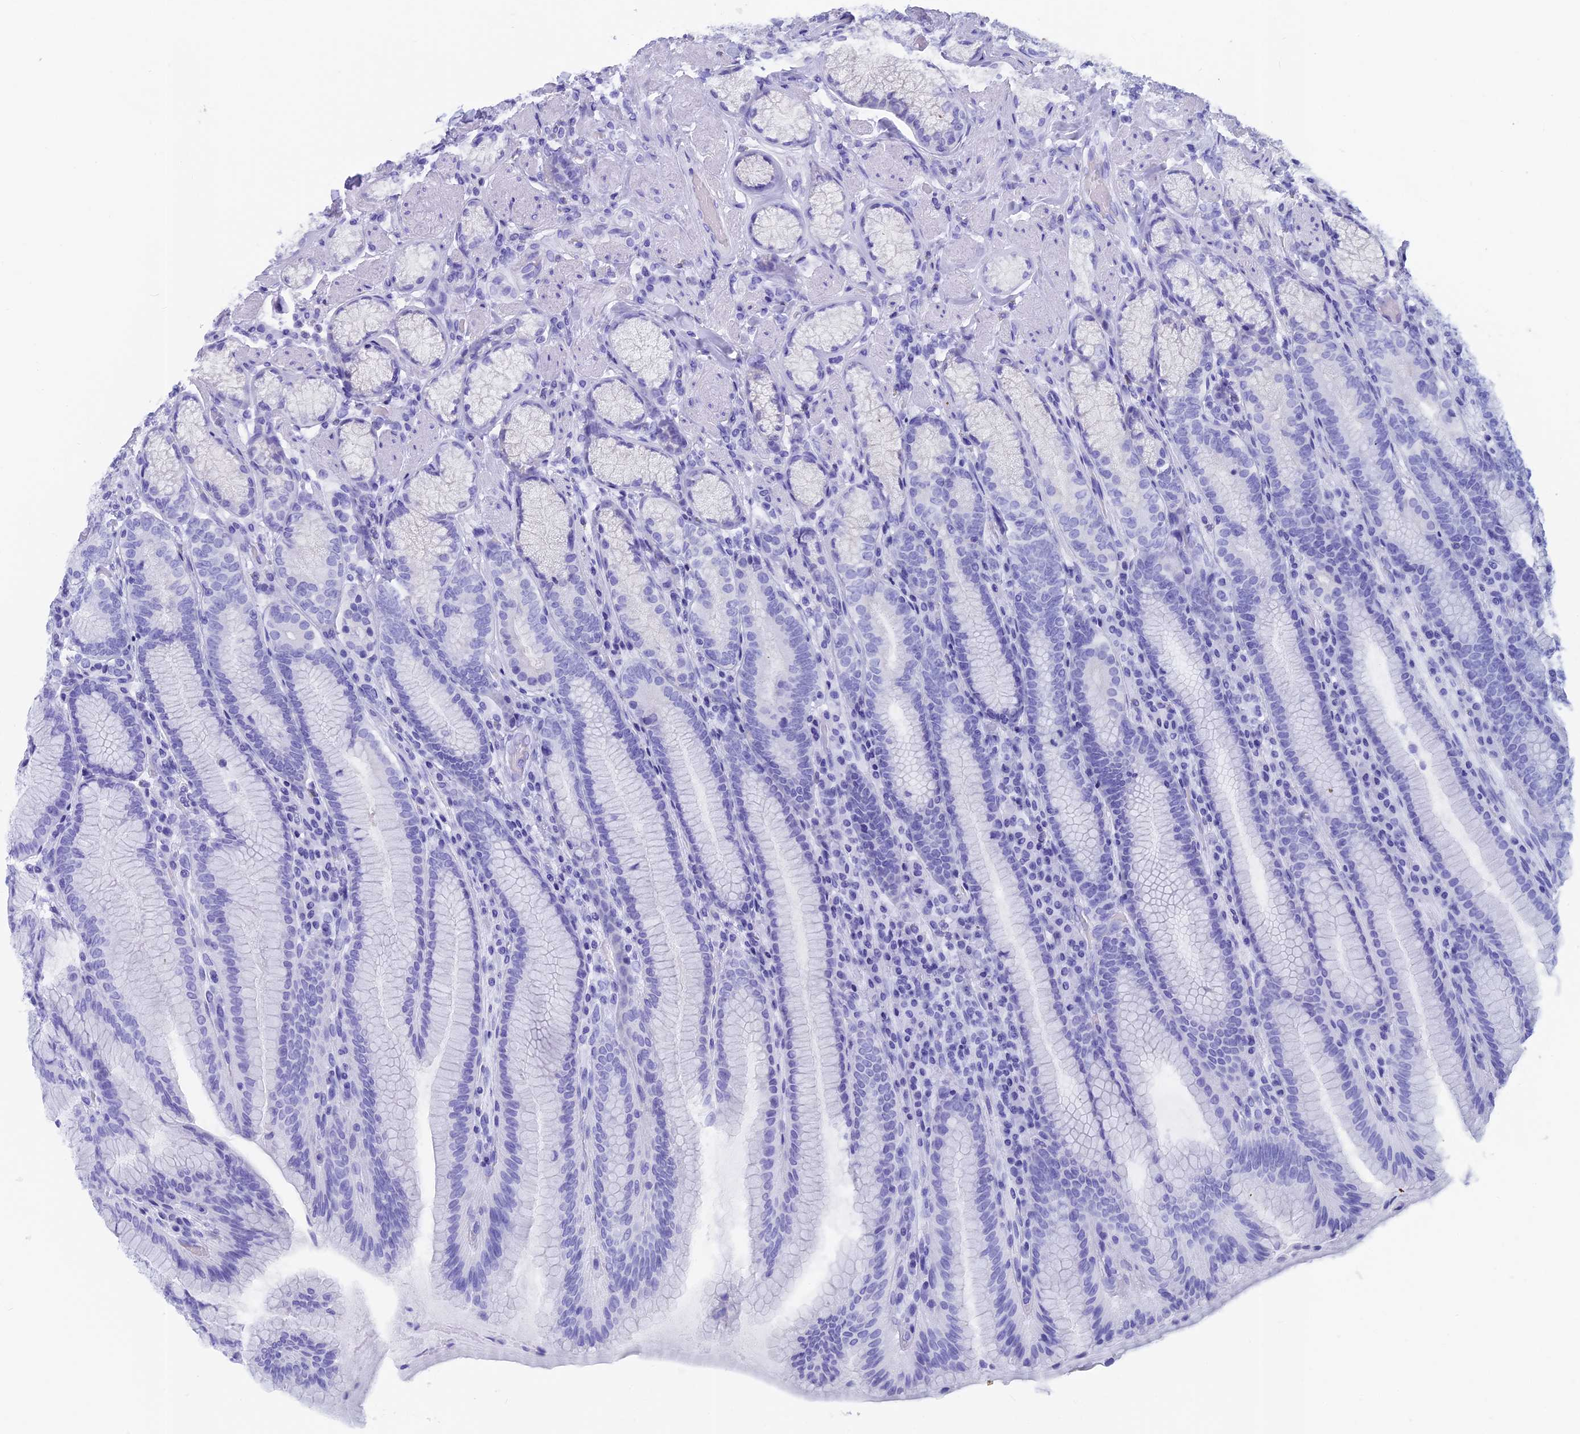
{"staining": {"intensity": "negative", "quantity": "none", "location": "none"}, "tissue": "stomach", "cell_type": "Glandular cells", "image_type": "normal", "snomed": [{"axis": "morphology", "description": "Normal tissue, NOS"}, {"axis": "topography", "description": "Stomach, upper"}, {"axis": "topography", "description": "Stomach, lower"}], "caption": "An image of stomach stained for a protein reveals no brown staining in glandular cells.", "gene": "CAPS", "patient": {"sex": "female", "age": 76}}